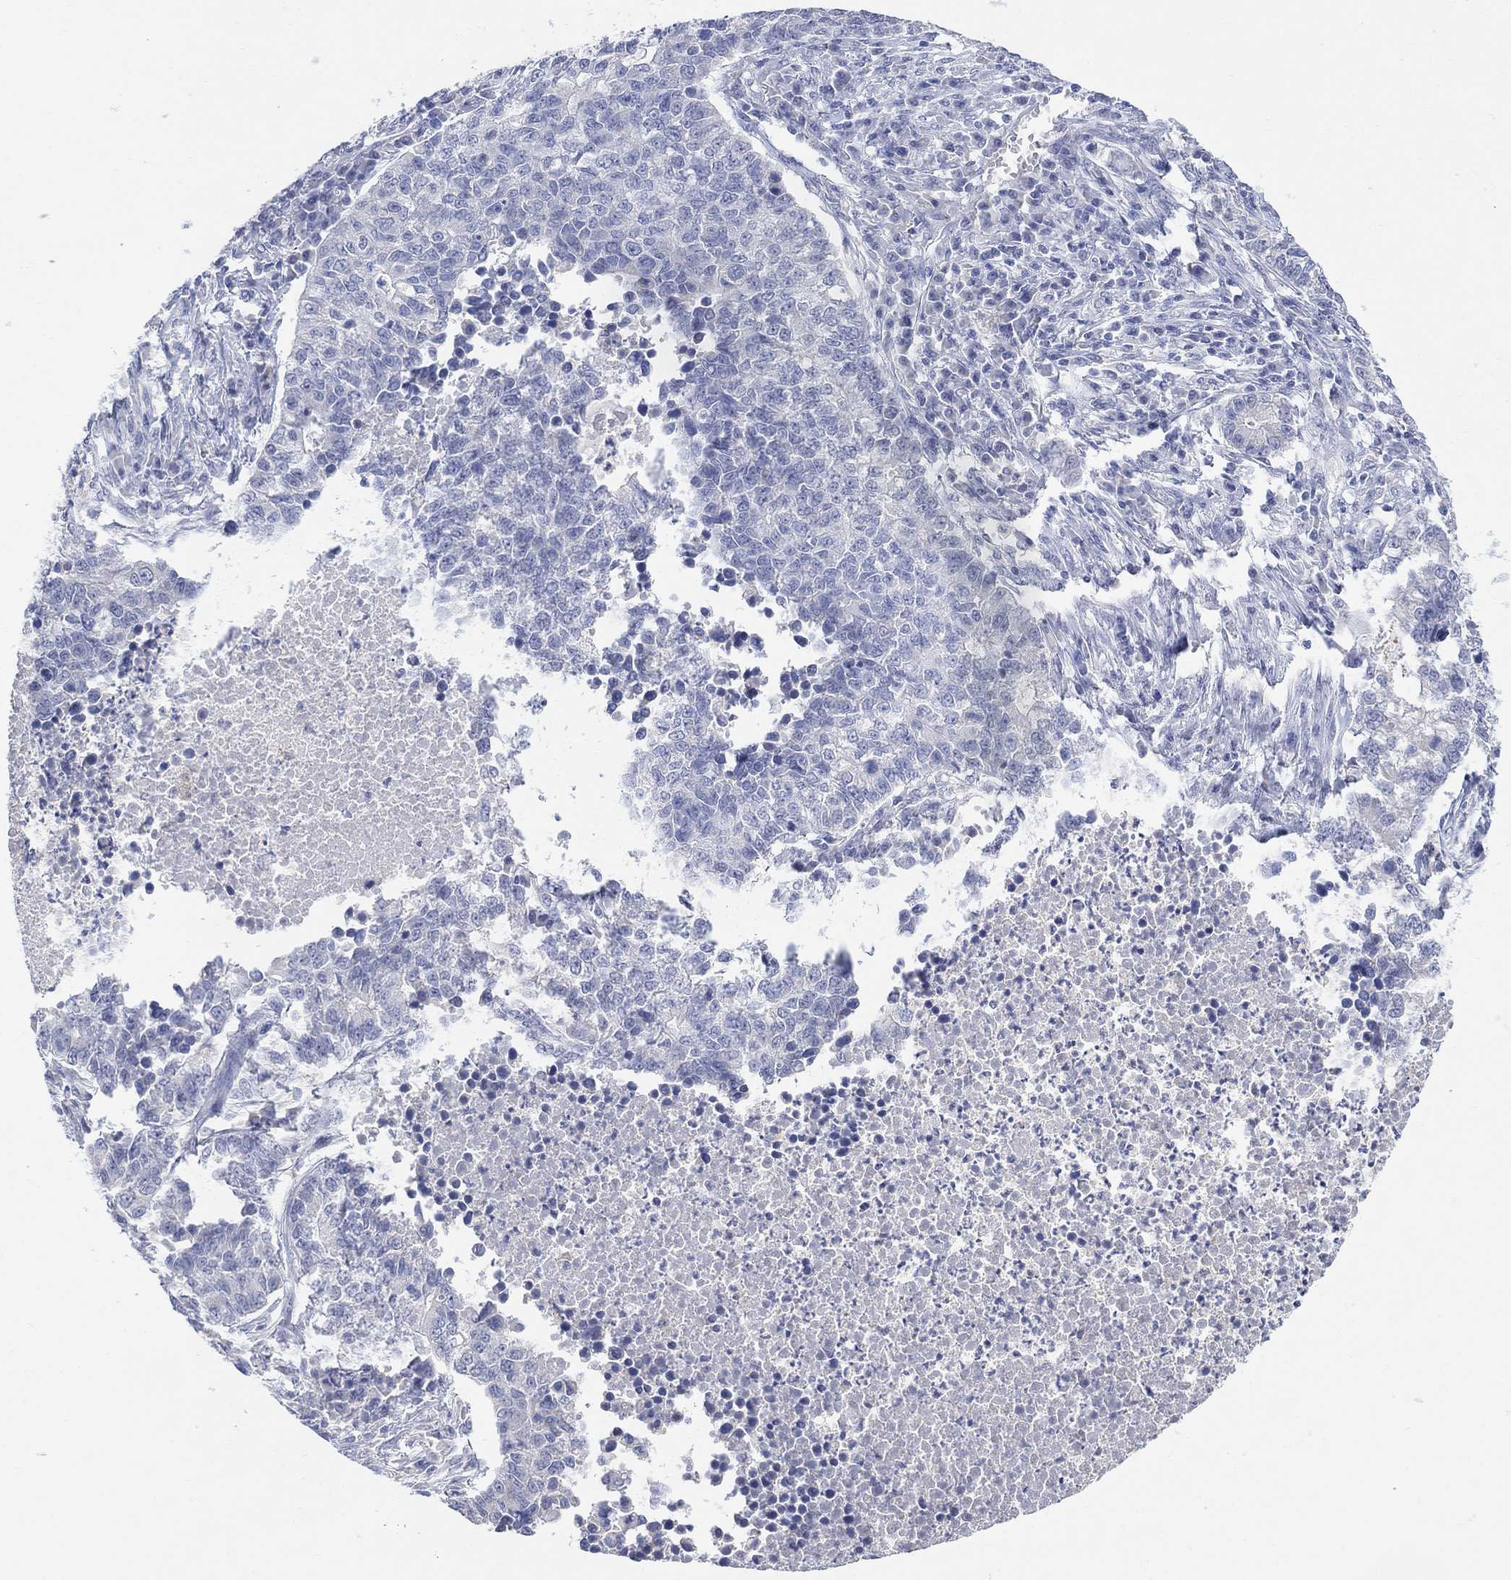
{"staining": {"intensity": "negative", "quantity": "none", "location": "none"}, "tissue": "lung cancer", "cell_type": "Tumor cells", "image_type": "cancer", "snomed": [{"axis": "morphology", "description": "Adenocarcinoma, NOS"}, {"axis": "topography", "description": "Lung"}], "caption": "Lung cancer (adenocarcinoma) stained for a protein using immunohistochemistry (IHC) displays no expression tumor cells.", "gene": "FBP2", "patient": {"sex": "male", "age": 57}}